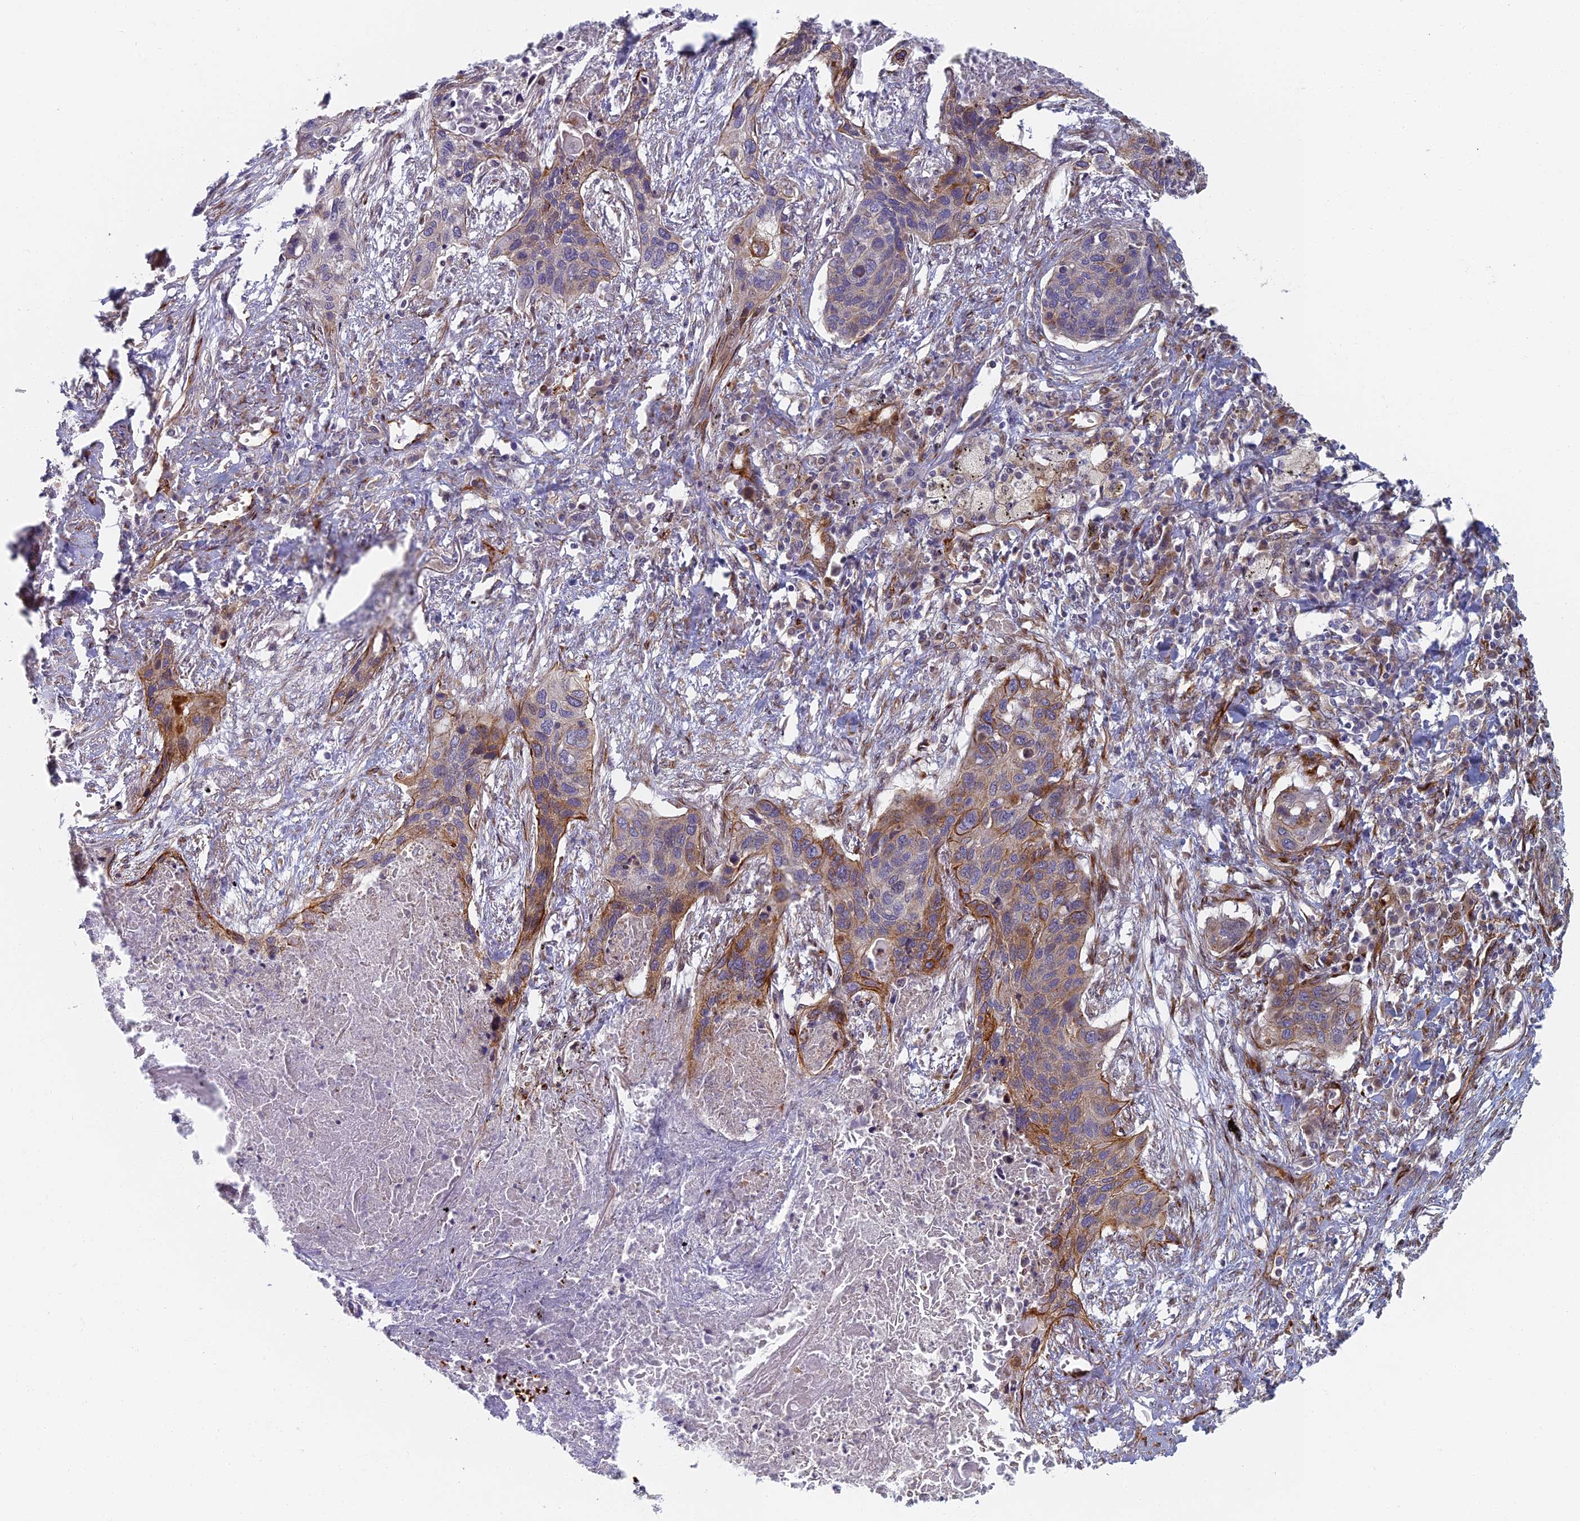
{"staining": {"intensity": "weak", "quantity": "25%-75%", "location": "cytoplasmic/membranous"}, "tissue": "lung cancer", "cell_type": "Tumor cells", "image_type": "cancer", "snomed": [{"axis": "morphology", "description": "Squamous cell carcinoma, NOS"}, {"axis": "topography", "description": "Lung"}], "caption": "Protein staining of squamous cell carcinoma (lung) tissue displays weak cytoplasmic/membranous staining in approximately 25%-75% of tumor cells.", "gene": "ABCB10", "patient": {"sex": "female", "age": 63}}